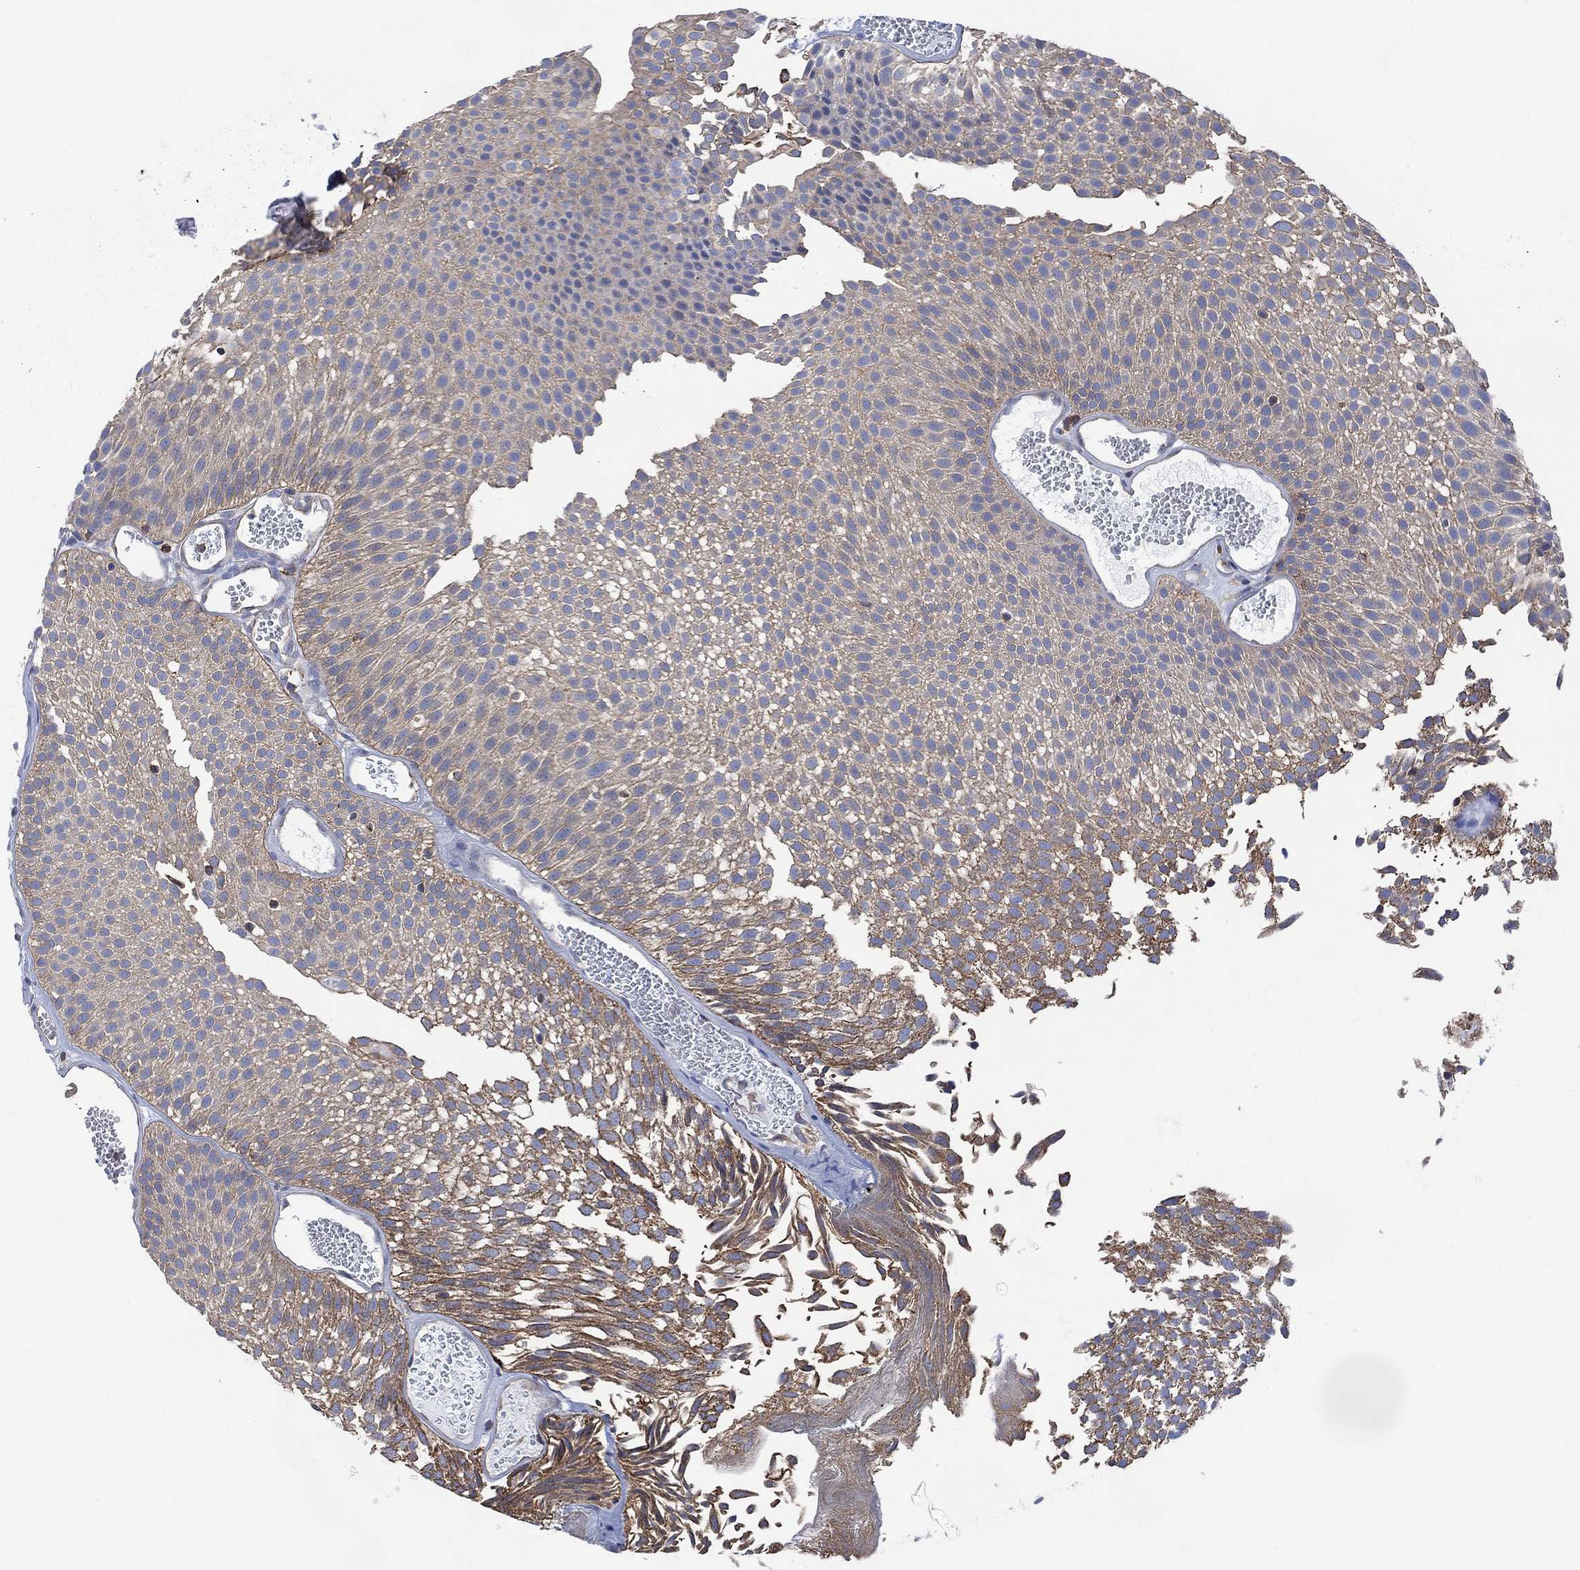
{"staining": {"intensity": "moderate", "quantity": "25%-75%", "location": "cytoplasmic/membranous"}, "tissue": "urothelial cancer", "cell_type": "Tumor cells", "image_type": "cancer", "snomed": [{"axis": "morphology", "description": "Urothelial carcinoma, Low grade"}, {"axis": "topography", "description": "Urinary bladder"}], "caption": "Protein staining shows moderate cytoplasmic/membranous positivity in approximately 25%-75% of tumor cells in low-grade urothelial carcinoma. Ihc stains the protein in brown and the nuclei are stained blue.", "gene": "GBP5", "patient": {"sex": "male", "age": 52}}